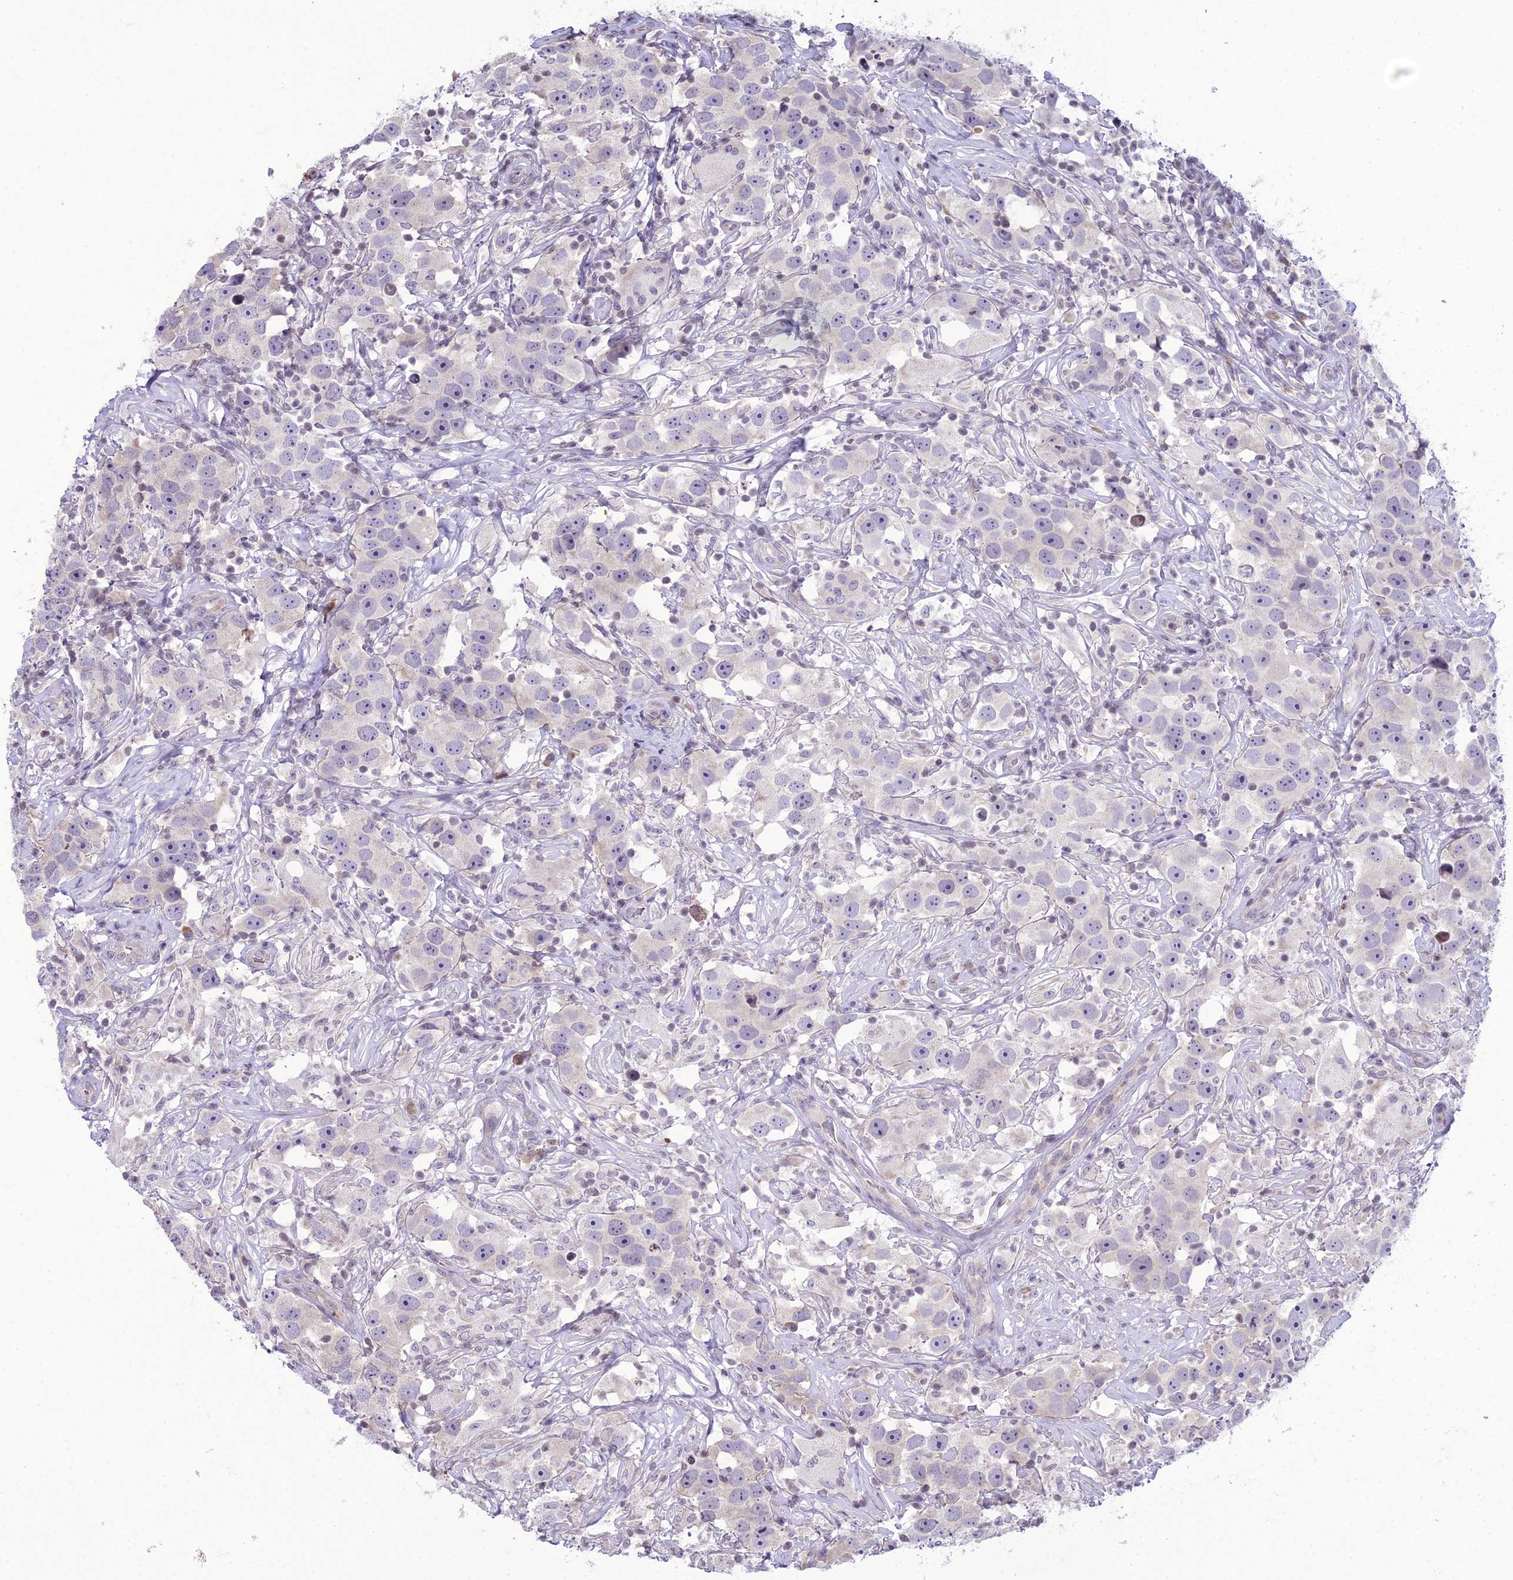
{"staining": {"intensity": "negative", "quantity": "none", "location": "none"}, "tissue": "testis cancer", "cell_type": "Tumor cells", "image_type": "cancer", "snomed": [{"axis": "morphology", "description": "Seminoma, NOS"}, {"axis": "topography", "description": "Testis"}], "caption": "This is a histopathology image of immunohistochemistry staining of testis cancer (seminoma), which shows no expression in tumor cells.", "gene": "RPS26", "patient": {"sex": "male", "age": 49}}